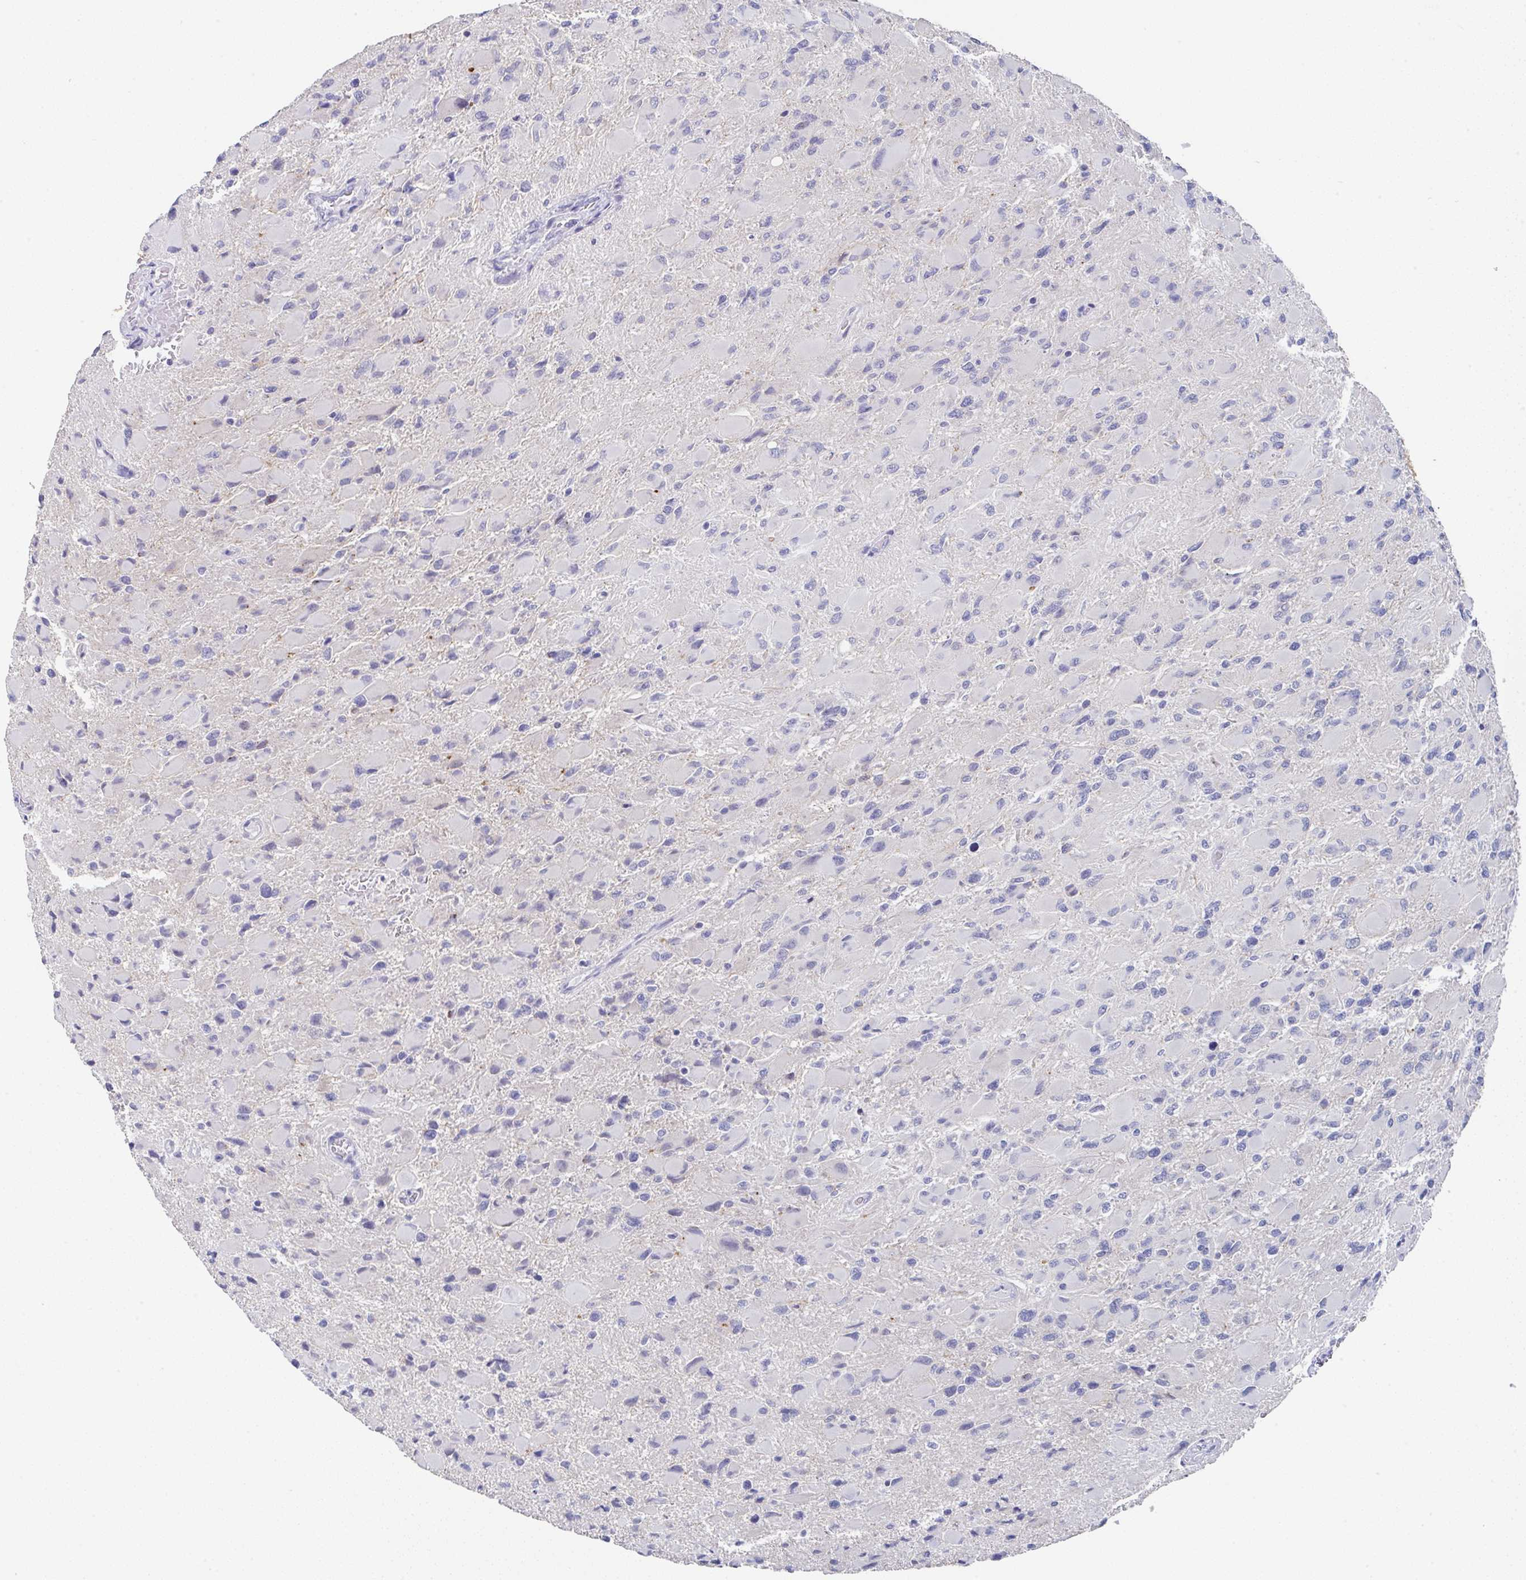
{"staining": {"intensity": "negative", "quantity": "none", "location": "none"}, "tissue": "glioma", "cell_type": "Tumor cells", "image_type": "cancer", "snomed": [{"axis": "morphology", "description": "Glioma, malignant, High grade"}, {"axis": "topography", "description": "Cerebral cortex"}], "caption": "High-grade glioma (malignant) stained for a protein using immunohistochemistry demonstrates no positivity tumor cells.", "gene": "TNFRSF8", "patient": {"sex": "female", "age": 36}}